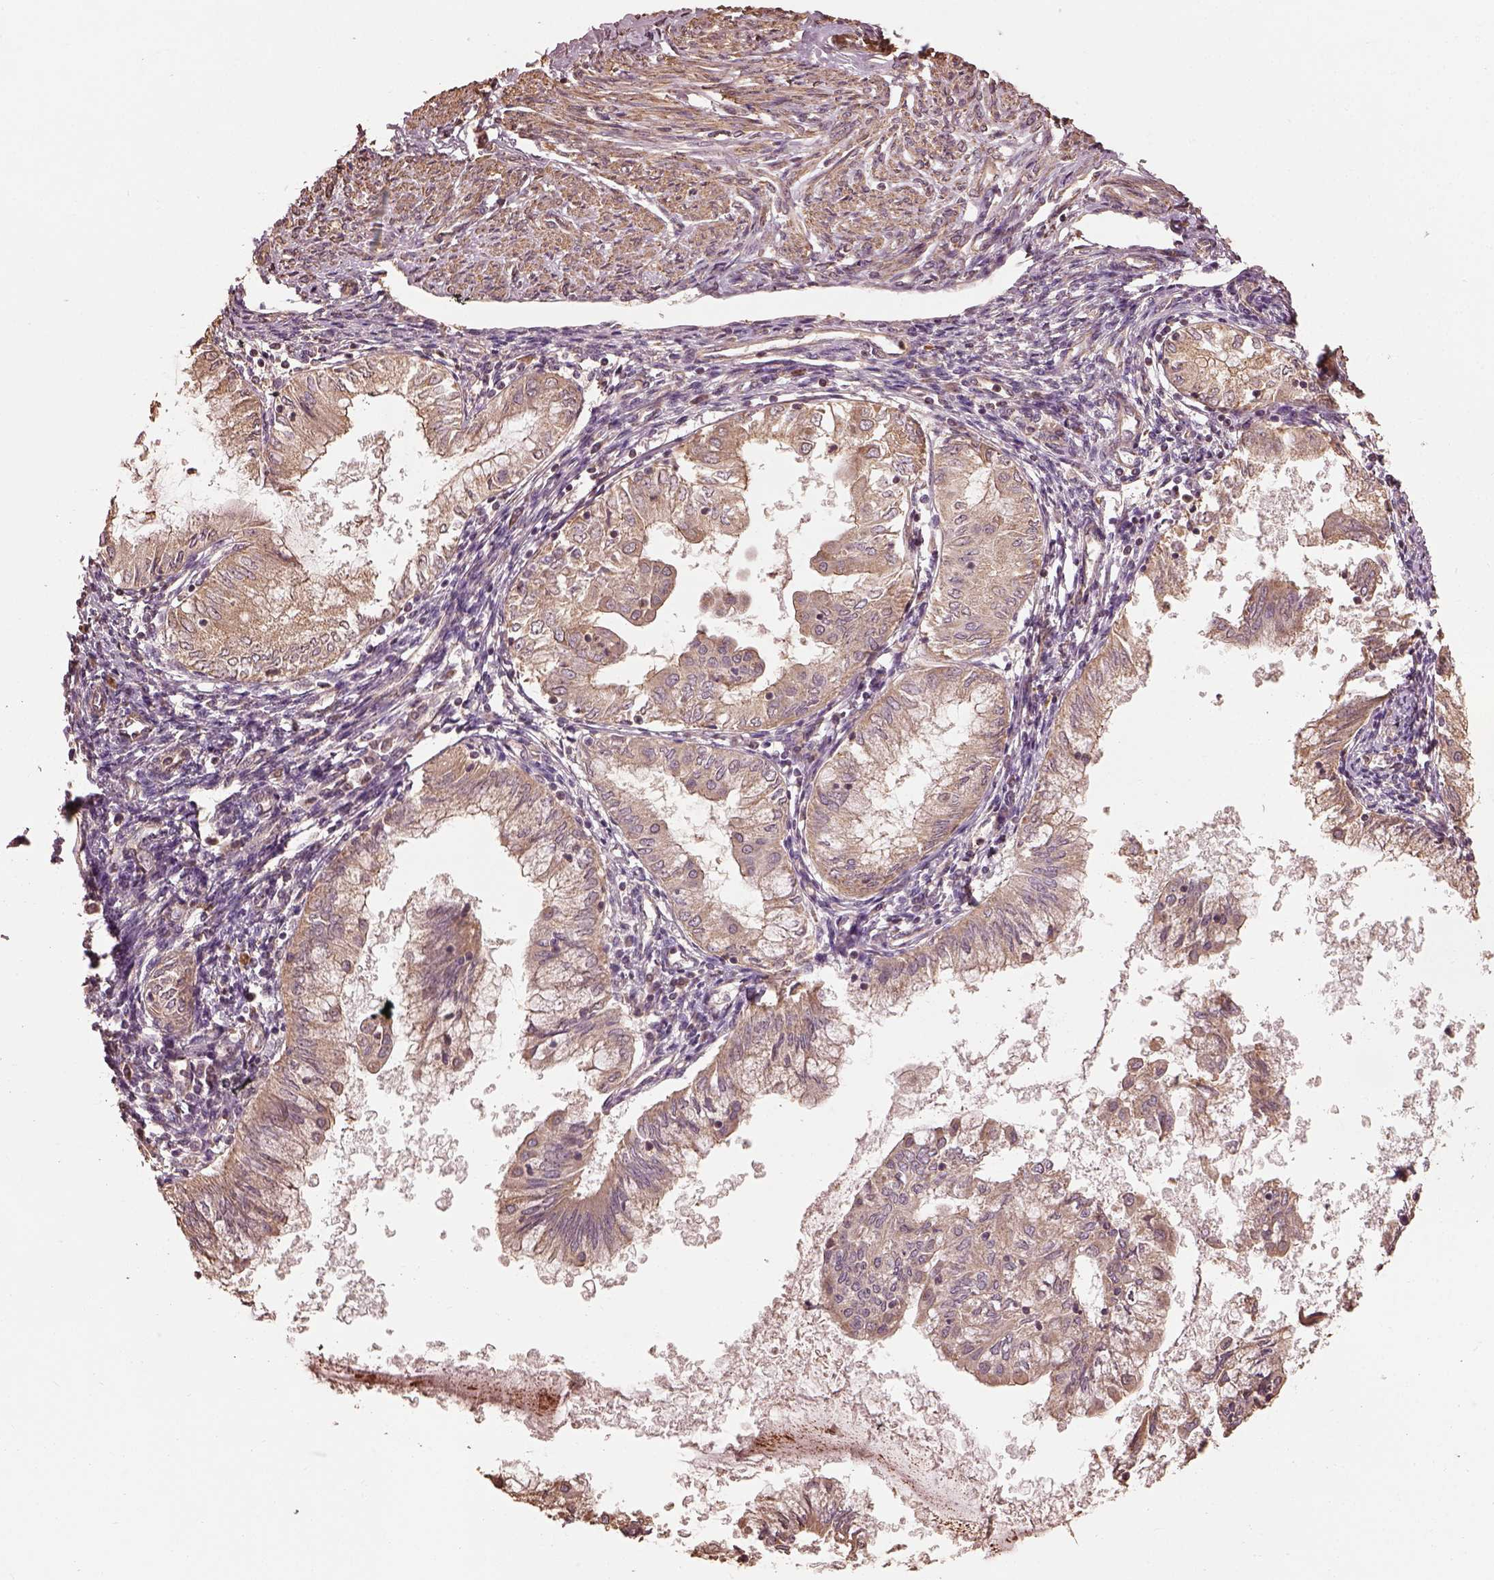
{"staining": {"intensity": "moderate", "quantity": "25%-75%", "location": "cytoplasmic/membranous"}, "tissue": "endometrial cancer", "cell_type": "Tumor cells", "image_type": "cancer", "snomed": [{"axis": "morphology", "description": "Adenocarcinoma, NOS"}, {"axis": "topography", "description": "Endometrium"}], "caption": "Endometrial cancer (adenocarcinoma) stained for a protein exhibits moderate cytoplasmic/membranous positivity in tumor cells.", "gene": "METTL4", "patient": {"sex": "female", "age": 68}}